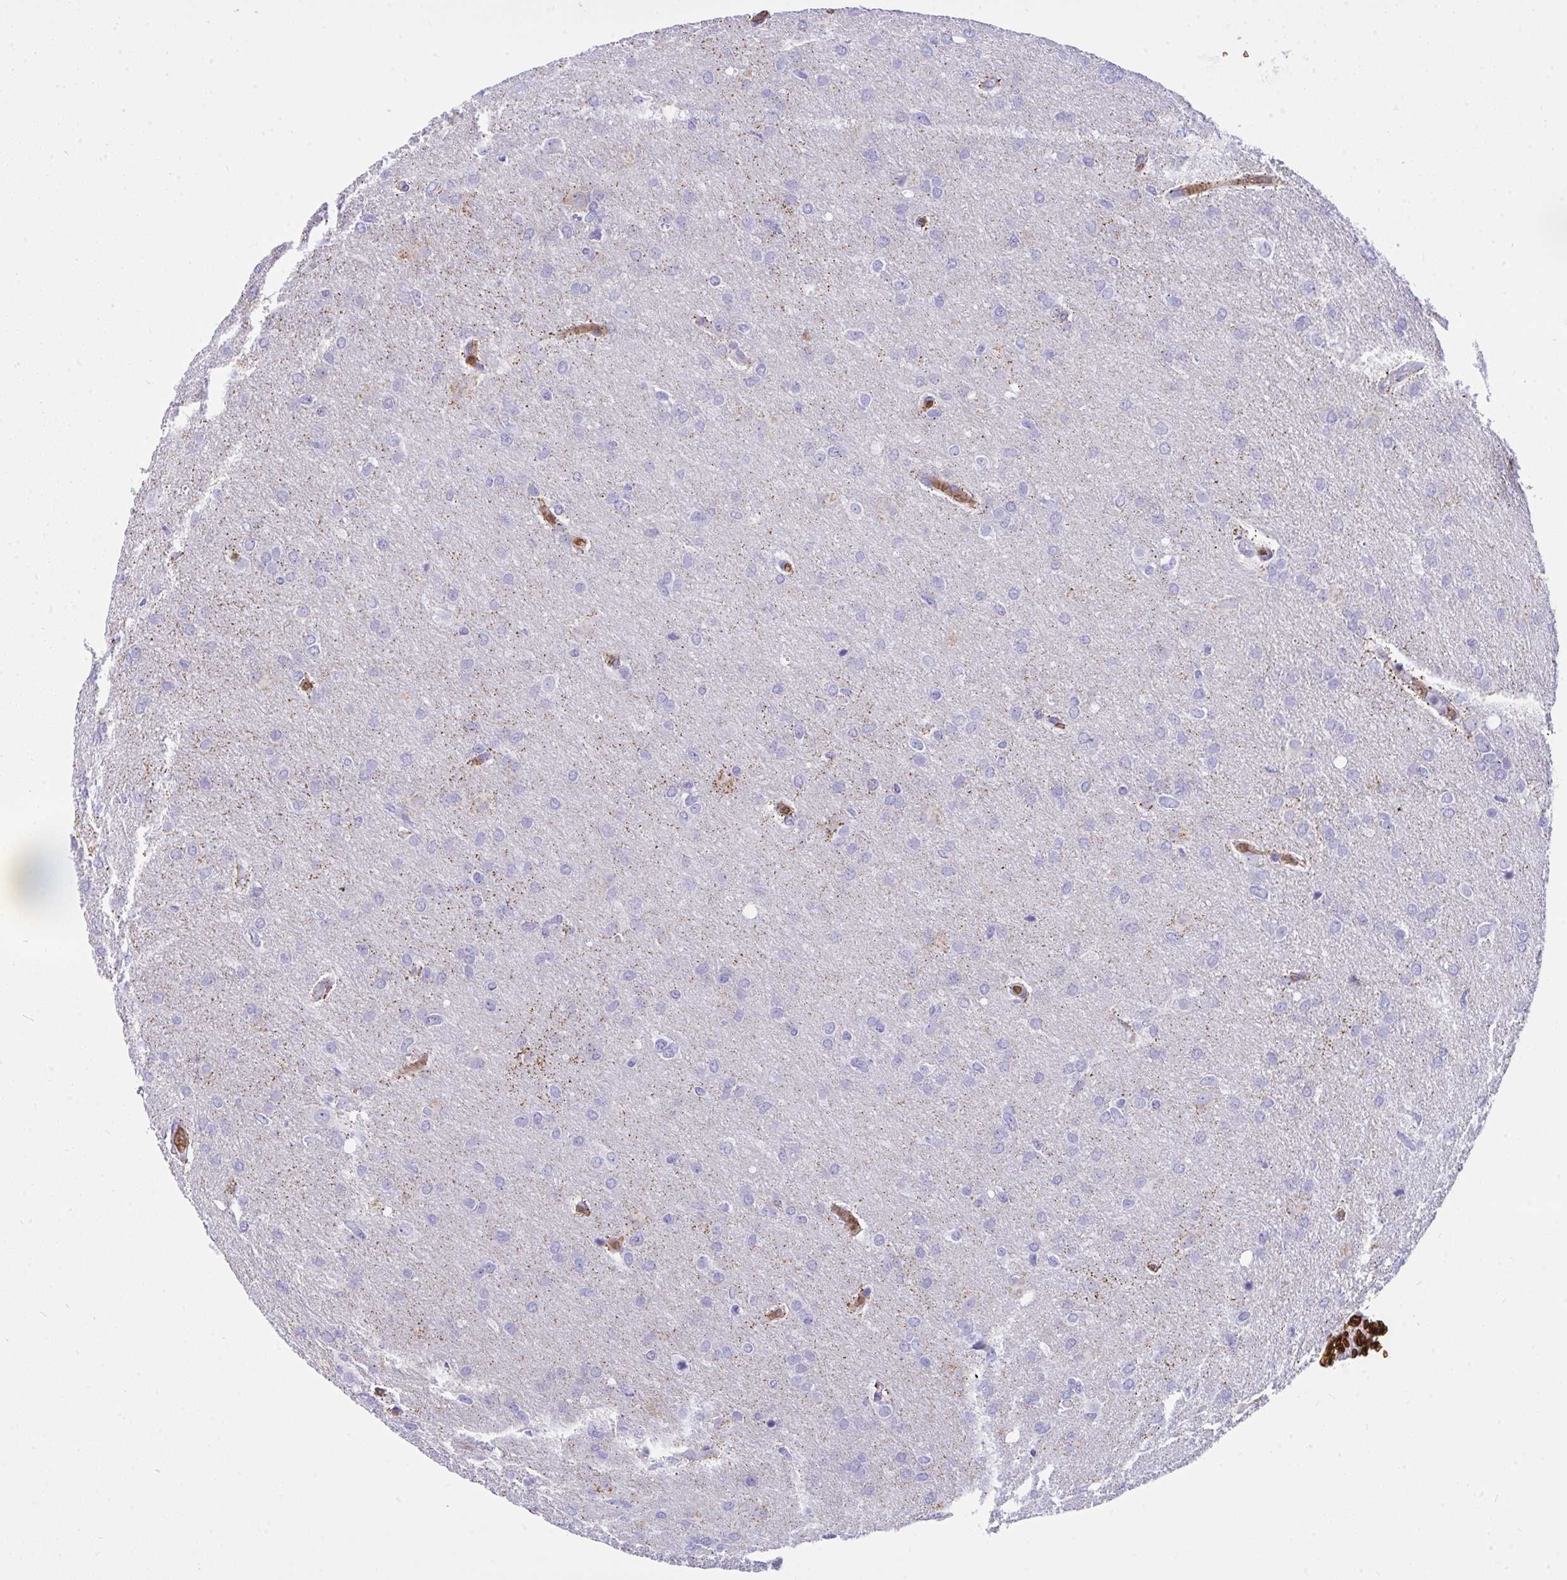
{"staining": {"intensity": "negative", "quantity": "none", "location": "none"}, "tissue": "glioma", "cell_type": "Tumor cells", "image_type": "cancer", "snomed": [{"axis": "morphology", "description": "Glioma, malignant, High grade"}, {"axis": "topography", "description": "Brain"}], "caption": "Immunohistochemistry histopathology image of glioma stained for a protein (brown), which displays no positivity in tumor cells.", "gene": "ANK1", "patient": {"sex": "male", "age": 53}}